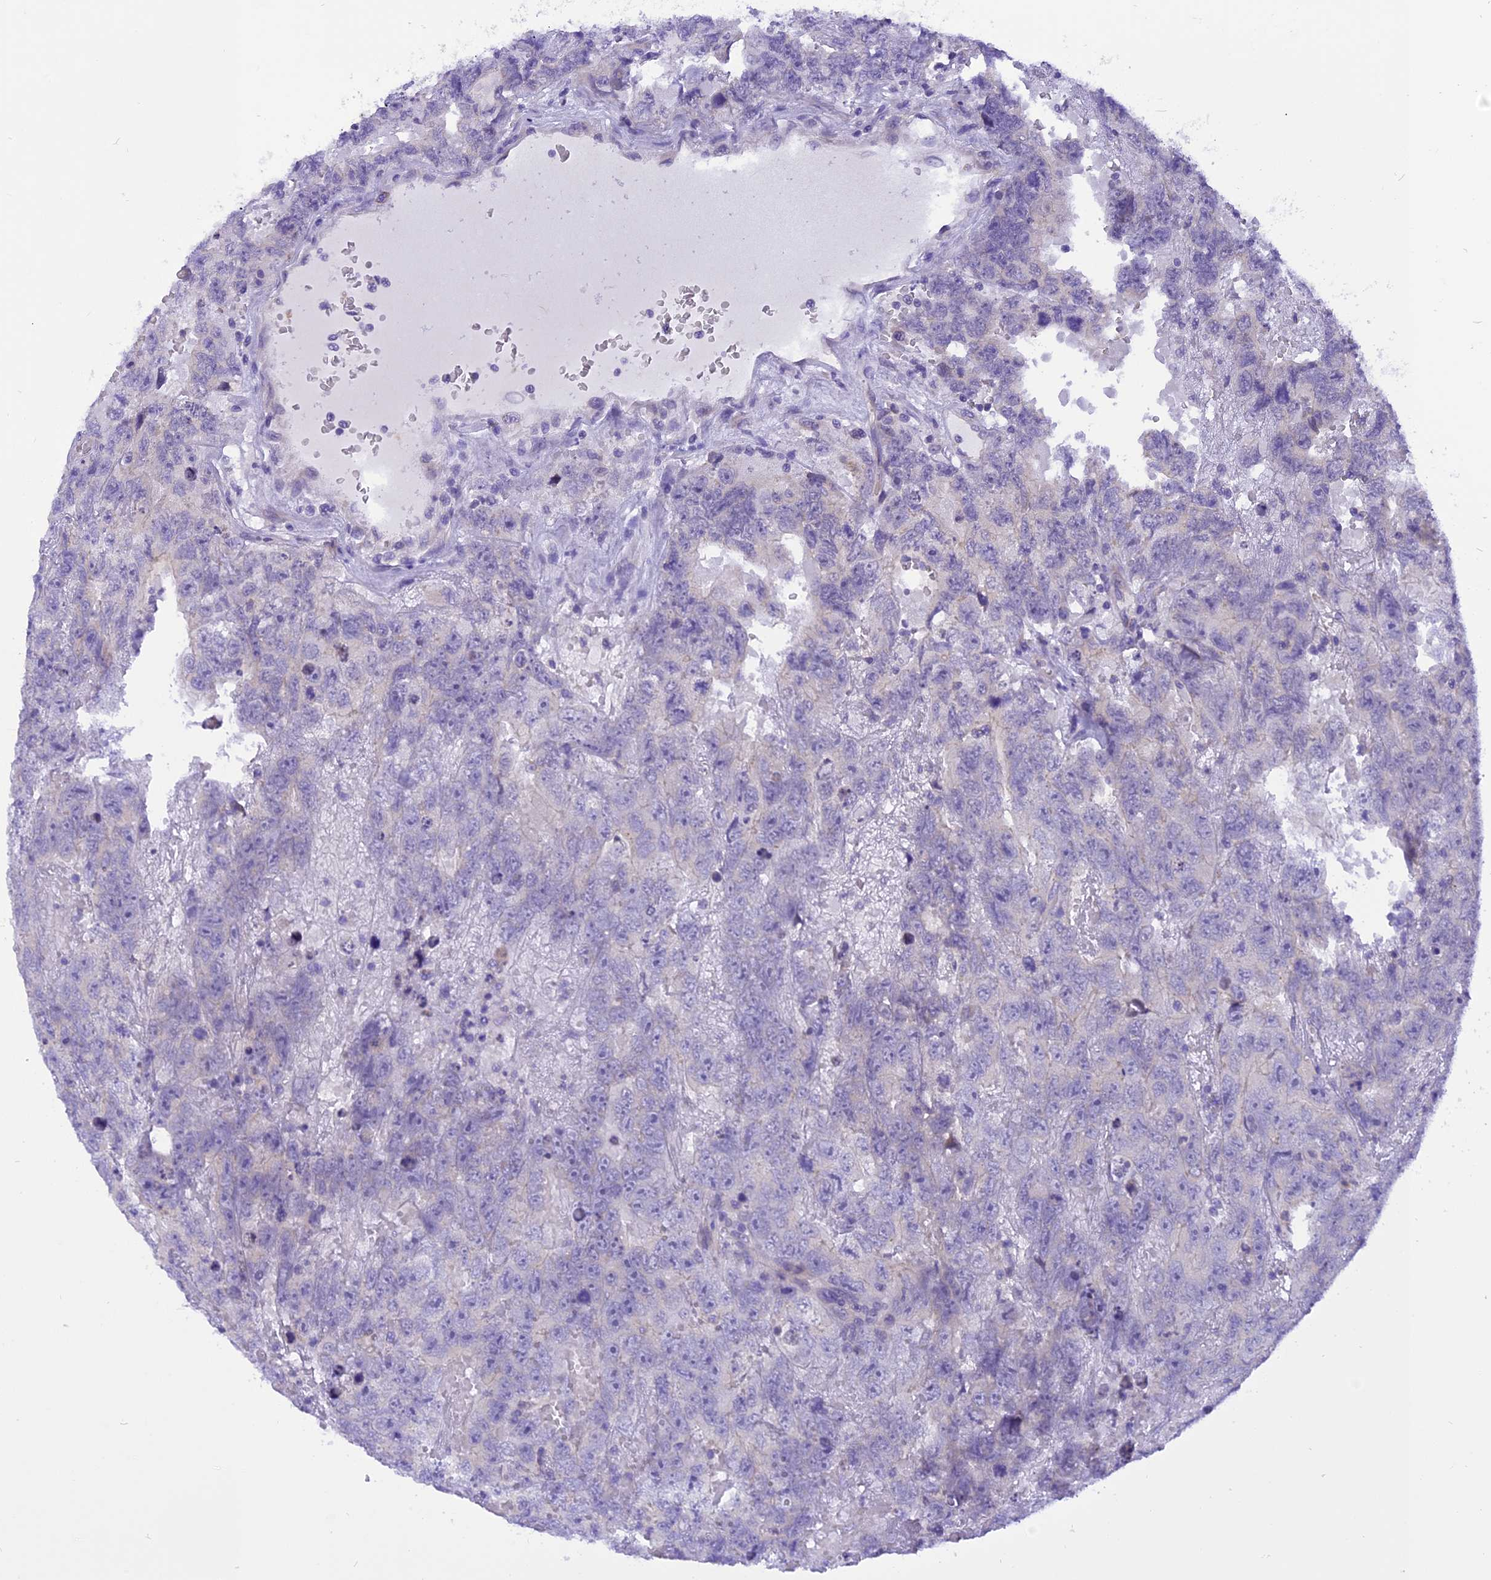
{"staining": {"intensity": "negative", "quantity": "none", "location": "none"}, "tissue": "testis cancer", "cell_type": "Tumor cells", "image_type": "cancer", "snomed": [{"axis": "morphology", "description": "Carcinoma, Embryonal, NOS"}, {"axis": "topography", "description": "Testis"}], "caption": "Embryonal carcinoma (testis) stained for a protein using immunohistochemistry shows no staining tumor cells.", "gene": "TRIM3", "patient": {"sex": "male", "age": 45}}